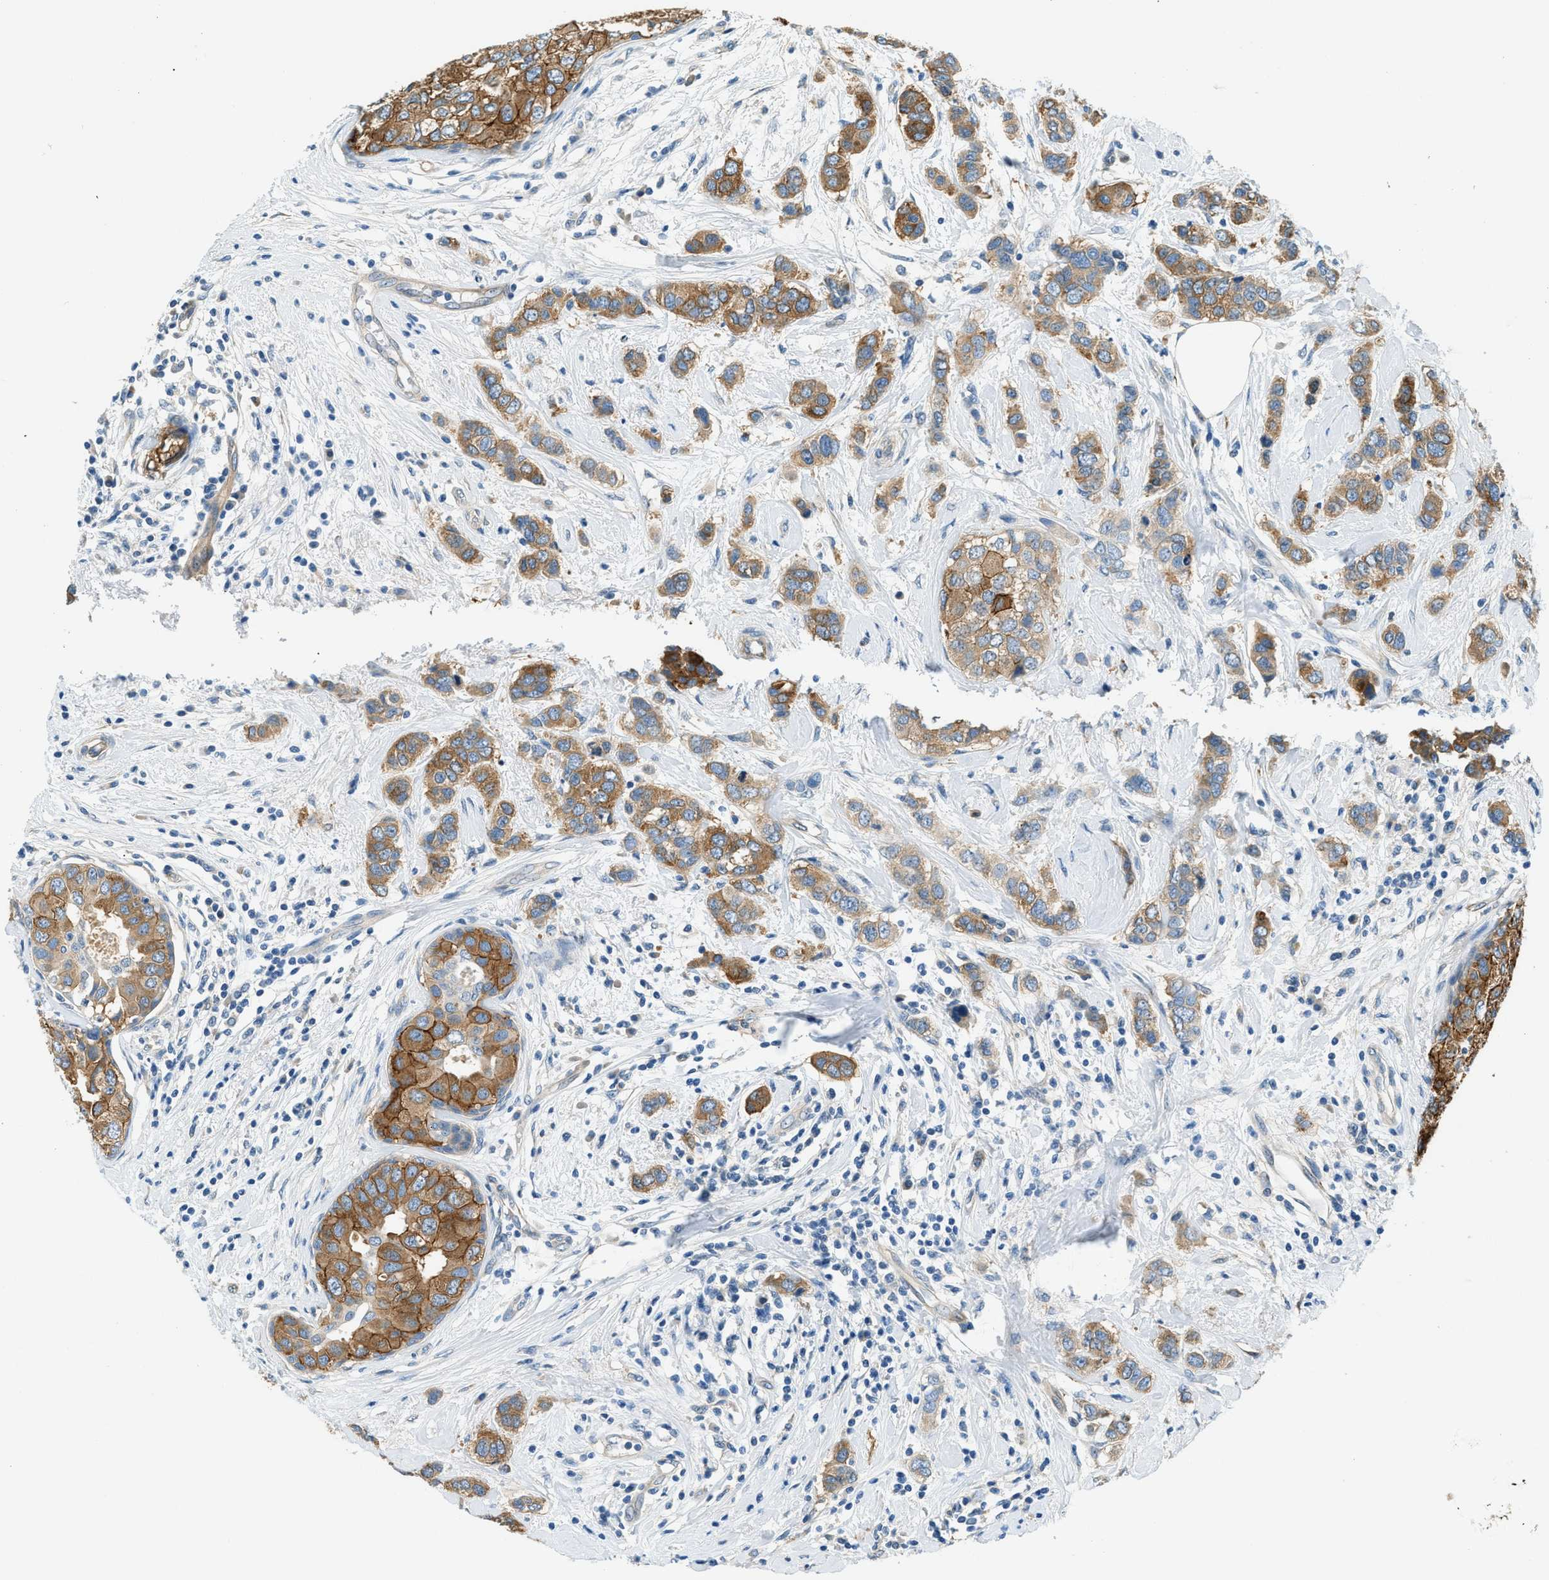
{"staining": {"intensity": "moderate", "quantity": ">75%", "location": "cytoplasmic/membranous"}, "tissue": "breast cancer", "cell_type": "Tumor cells", "image_type": "cancer", "snomed": [{"axis": "morphology", "description": "Duct carcinoma"}, {"axis": "topography", "description": "Breast"}], "caption": "Immunohistochemical staining of breast cancer (infiltrating ductal carcinoma) reveals medium levels of moderate cytoplasmic/membranous protein staining in about >75% of tumor cells.", "gene": "ZNF367", "patient": {"sex": "female", "age": 50}}